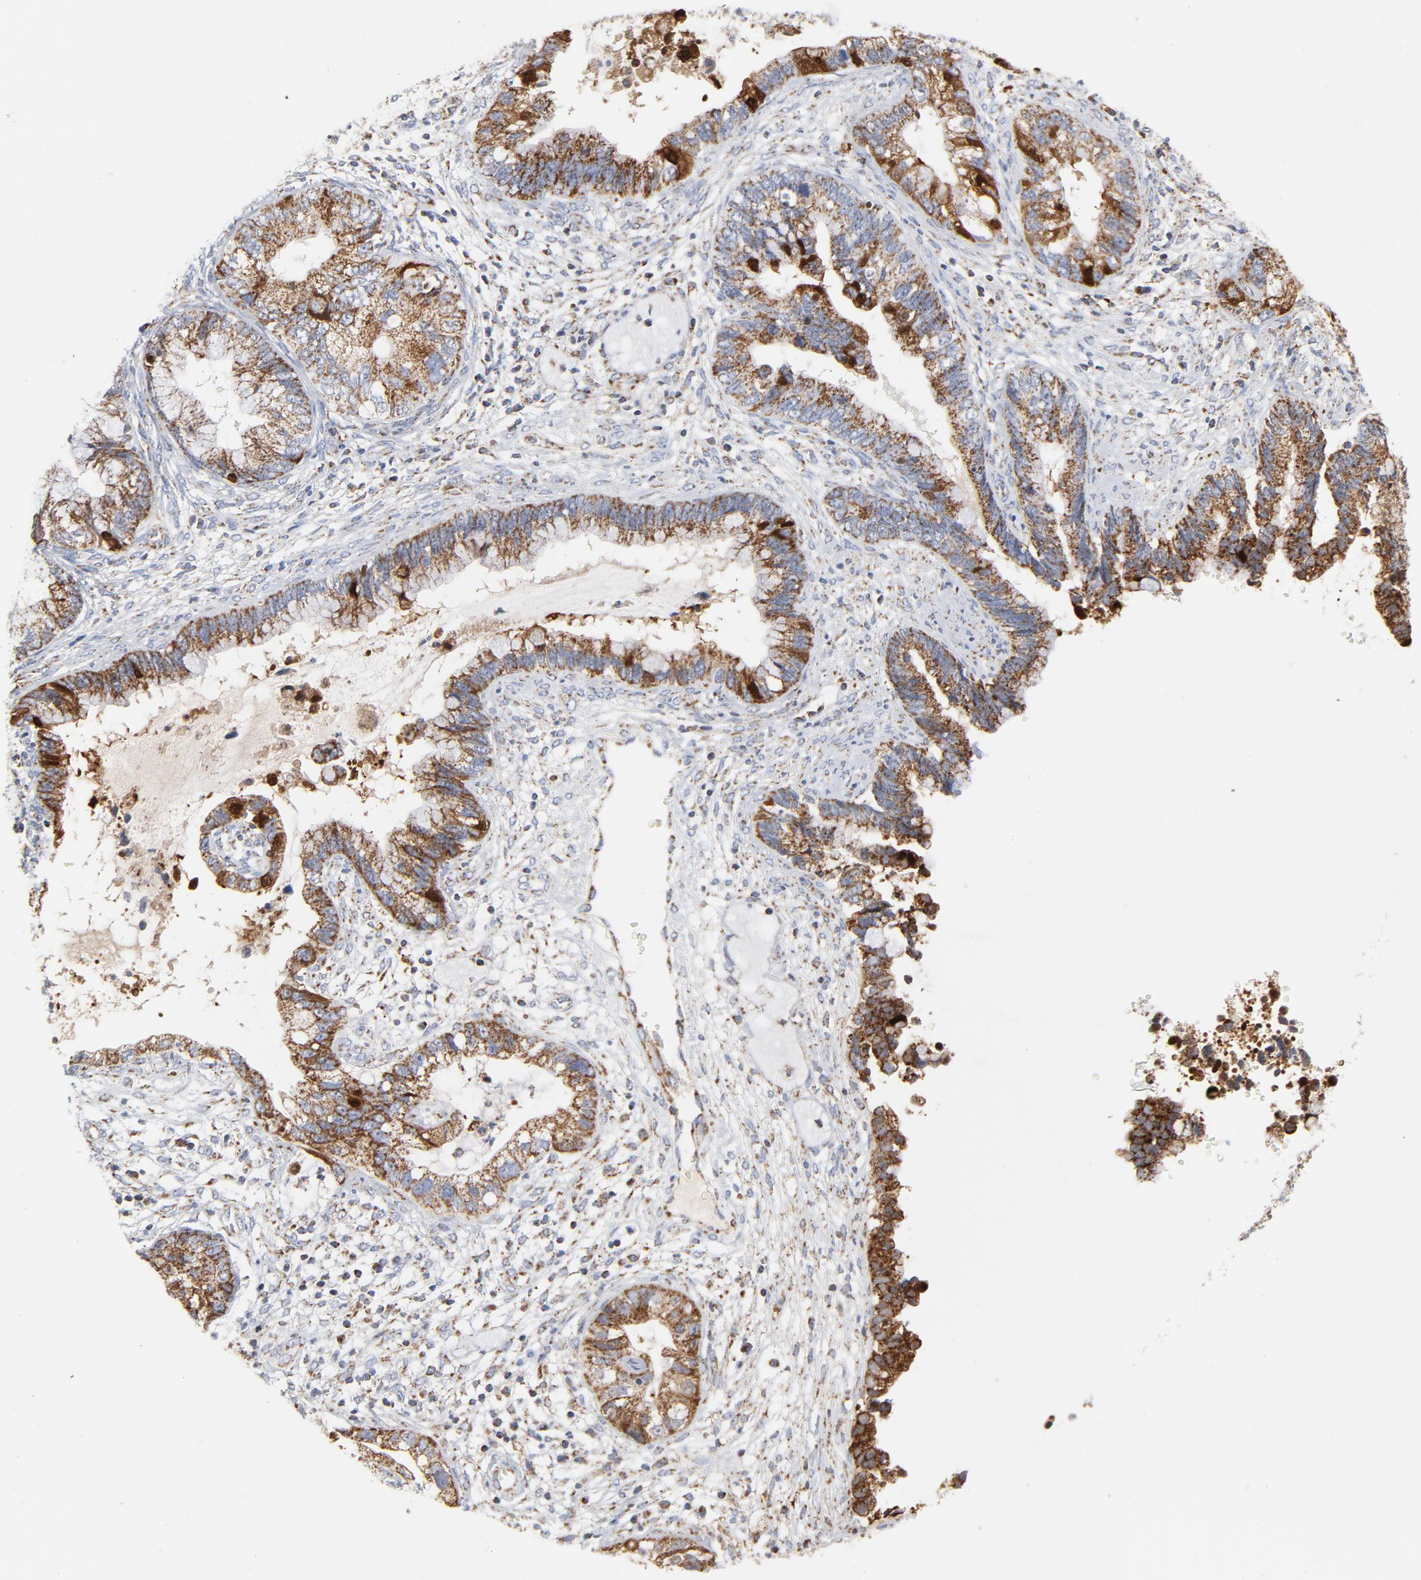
{"staining": {"intensity": "strong", "quantity": ">75%", "location": "cytoplasmic/membranous"}, "tissue": "cervical cancer", "cell_type": "Tumor cells", "image_type": "cancer", "snomed": [{"axis": "morphology", "description": "Adenocarcinoma, NOS"}, {"axis": "topography", "description": "Cervix"}], "caption": "Immunohistochemical staining of human cervical adenocarcinoma exhibits high levels of strong cytoplasmic/membranous protein expression in about >75% of tumor cells.", "gene": "DIABLO", "patient": {"sex": "female", "age": 44}}